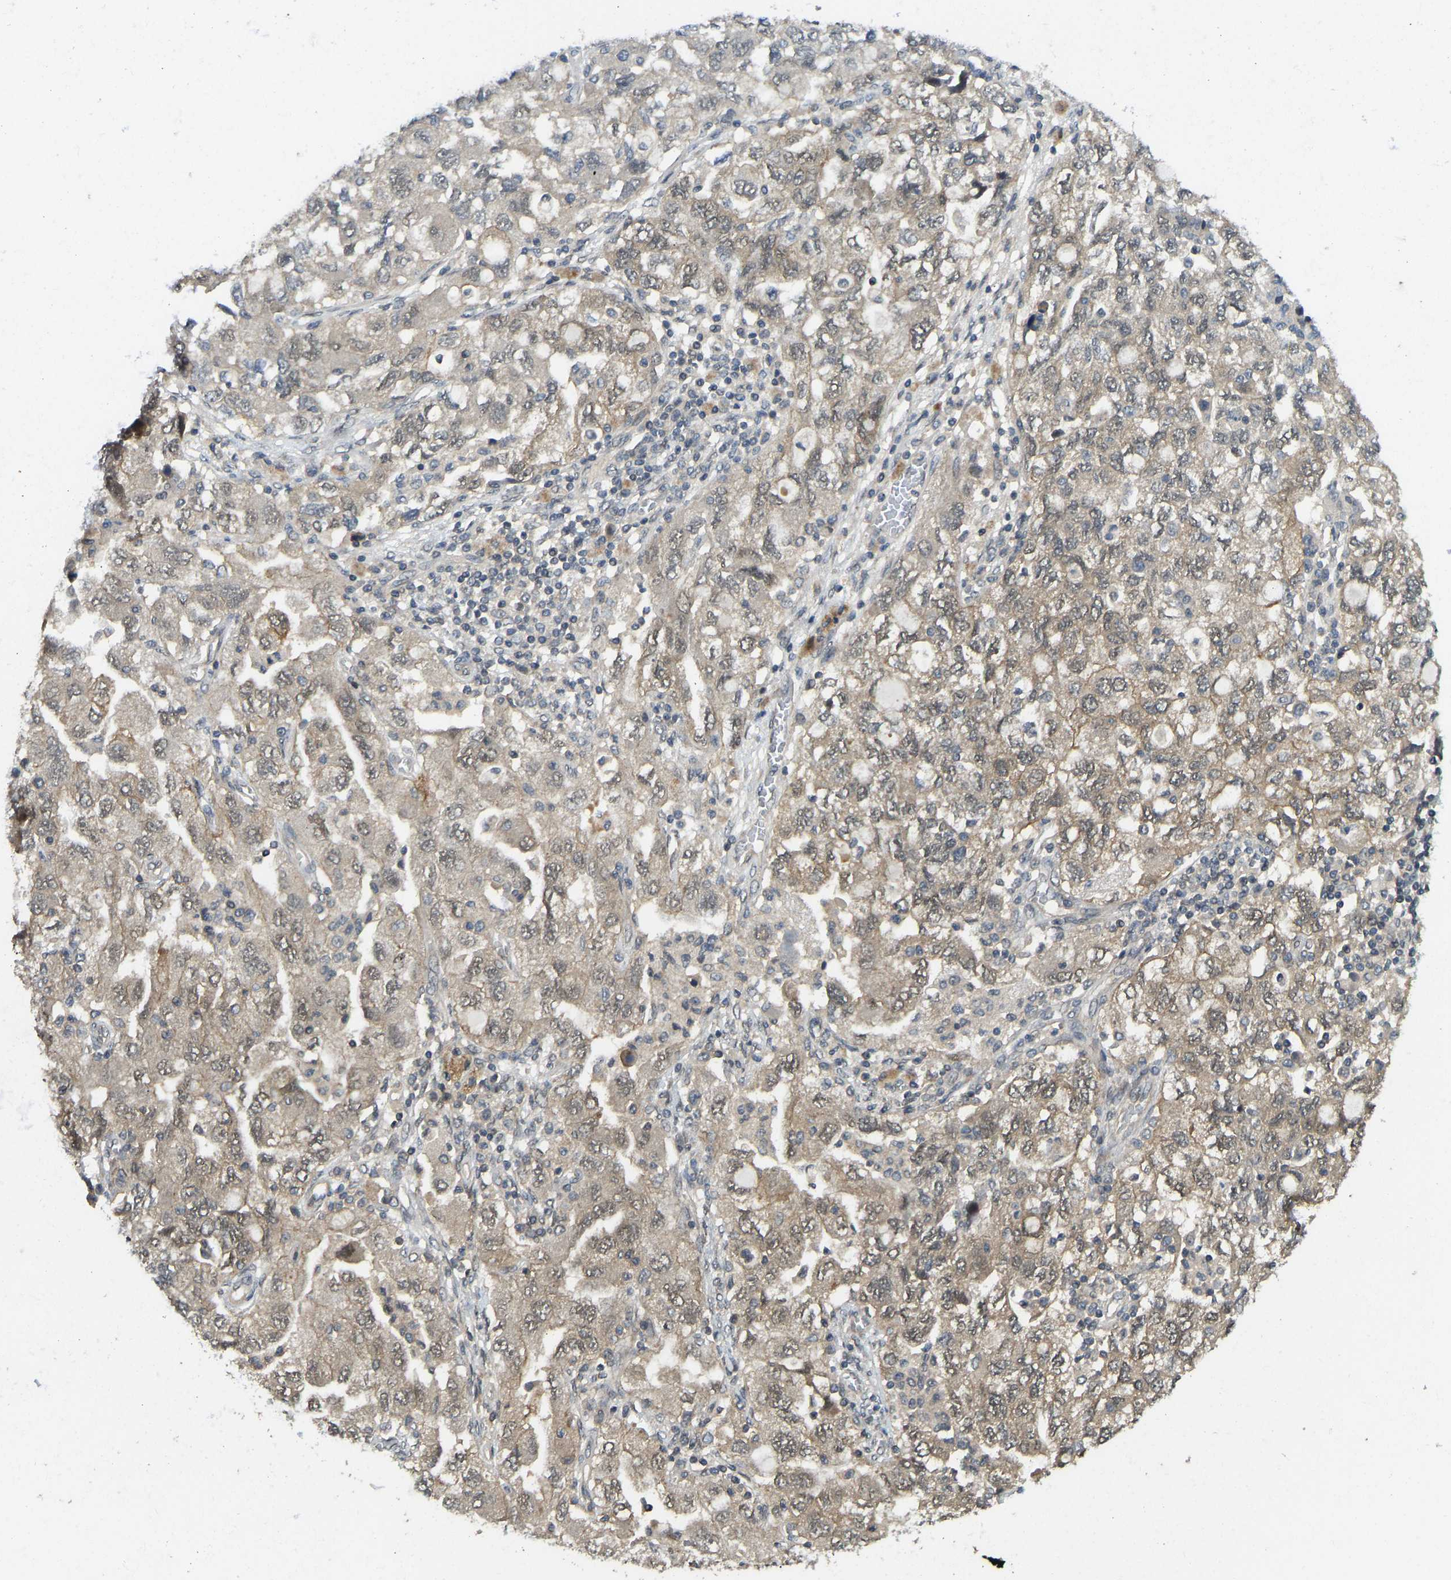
{"staining": {"intensity": "moderate", "quantity": ">75%", "location": "cytoplasmic/membranous"}, "tissue": "ovarian cancer", "cell_type": "Tumor cells", "image_type": "cancer", "snomed": [{"axis": "morphology", "description": "Carcinoma, NOS"}, {"axis": "morphology", "description": "Cystadenocarcinoma, serous, NOS"}, {"axis": "topography", "description": "Ovary"}], "caption": "The image demonstrates staining of ovarian cancer (carcinoma), revealing moderate cytoplasmic/membranous protein positivity (brown color) within tumor cells.", "gene": "NDRG3", "patient": {"sex": "female", "age": 69}}